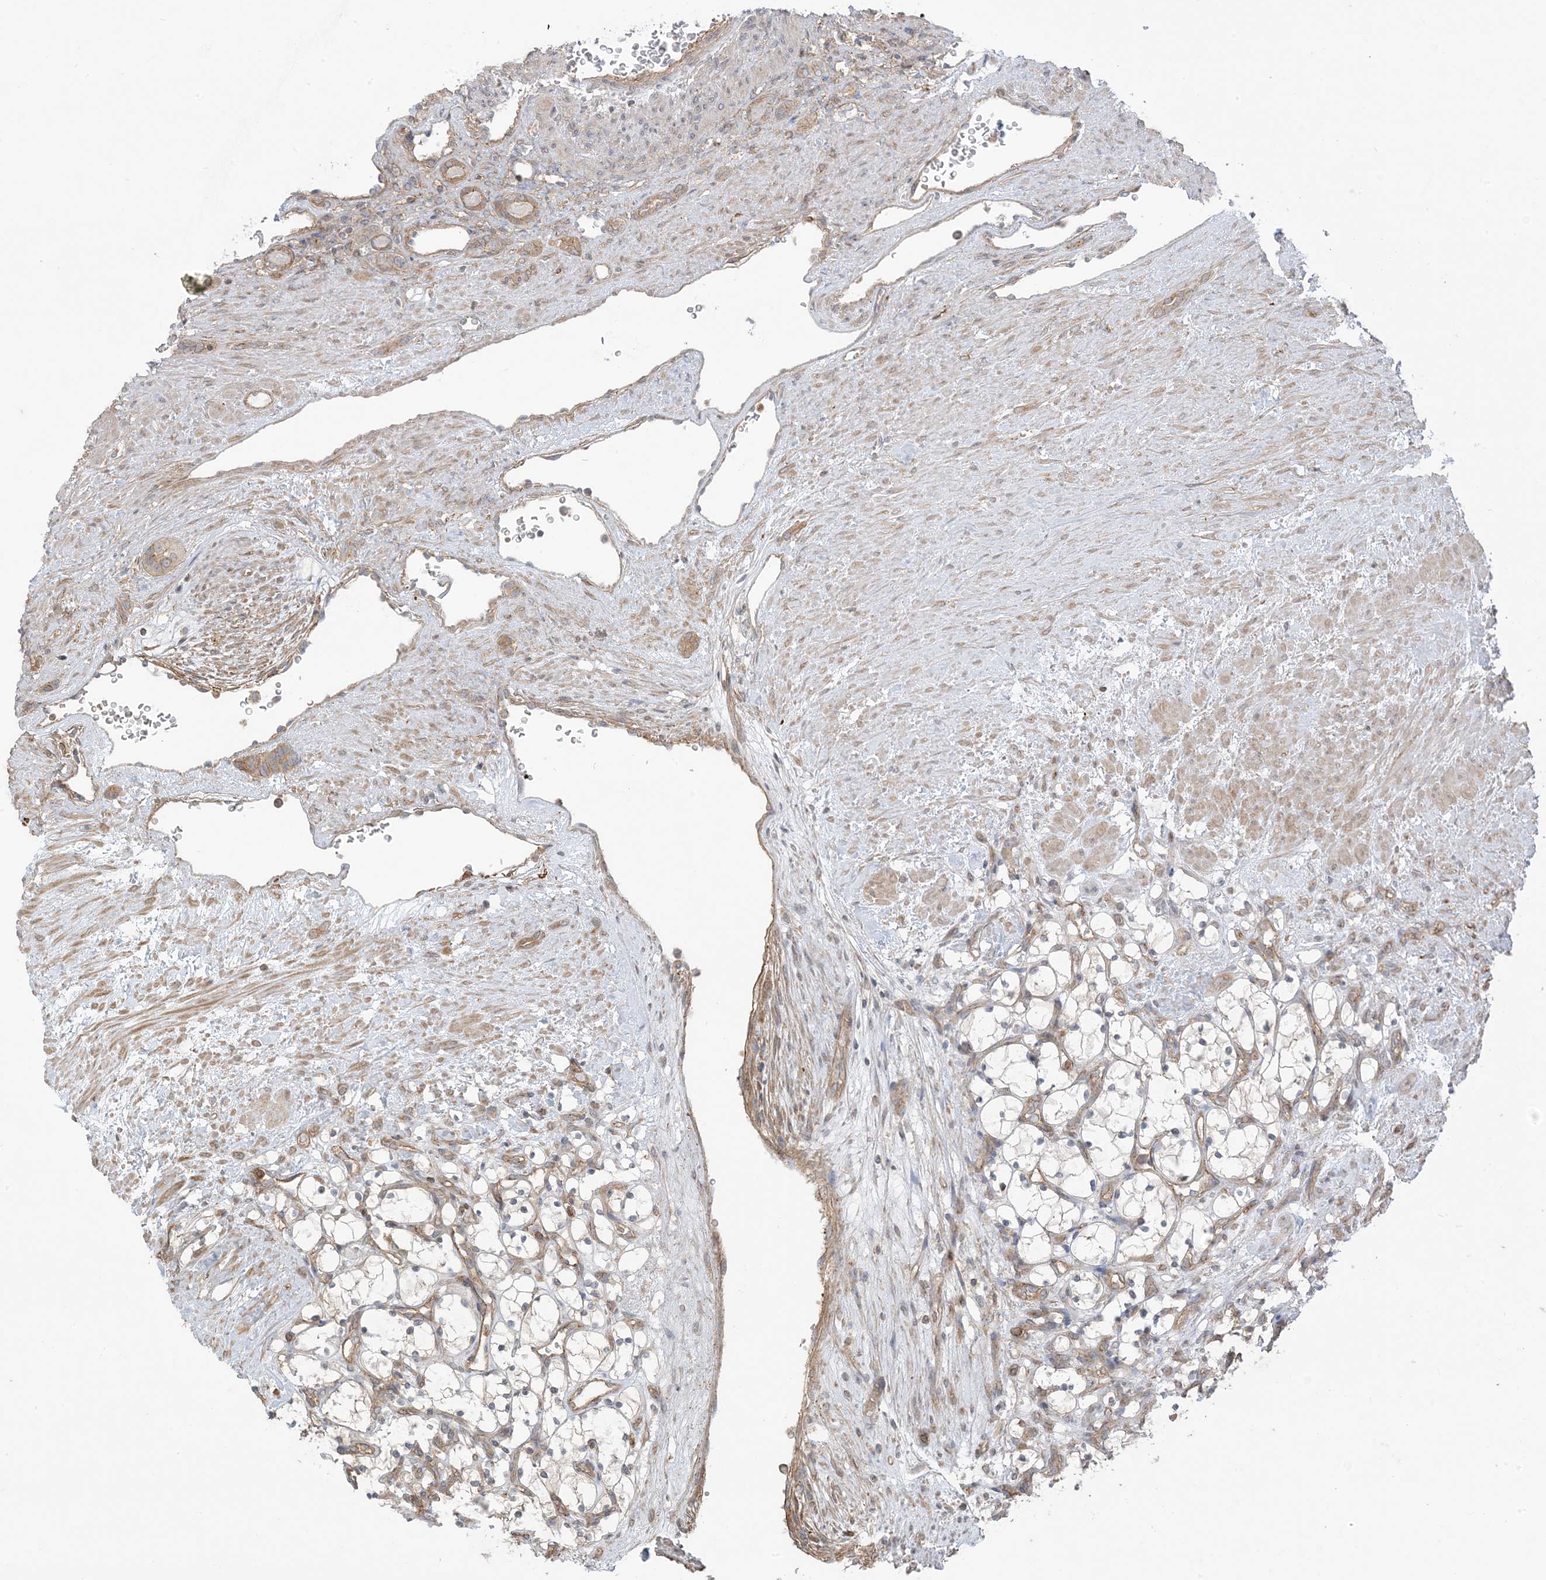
{"staining": {"intensity": "negative", "quantity": "none", "location": "none"}, "tissue": "renal cancer", "cell_type": "Tumor cells", "image_type": "cancer", "snomed": [{"axis": "morphology", "description": "Adenocarcinoma, NOS"}, {"axis": "topography", "description": "Kidney"}], "caption": "Tumor cells are negative for protein expression in human adenocarcinoma (renal). (DAB (3,3'-diaminobenzidine) immunohistochemistry visualized using brightfield microscopy, high magnification).", "gene": "ICMT", "patient": {"sex": "female", "age": 69}}